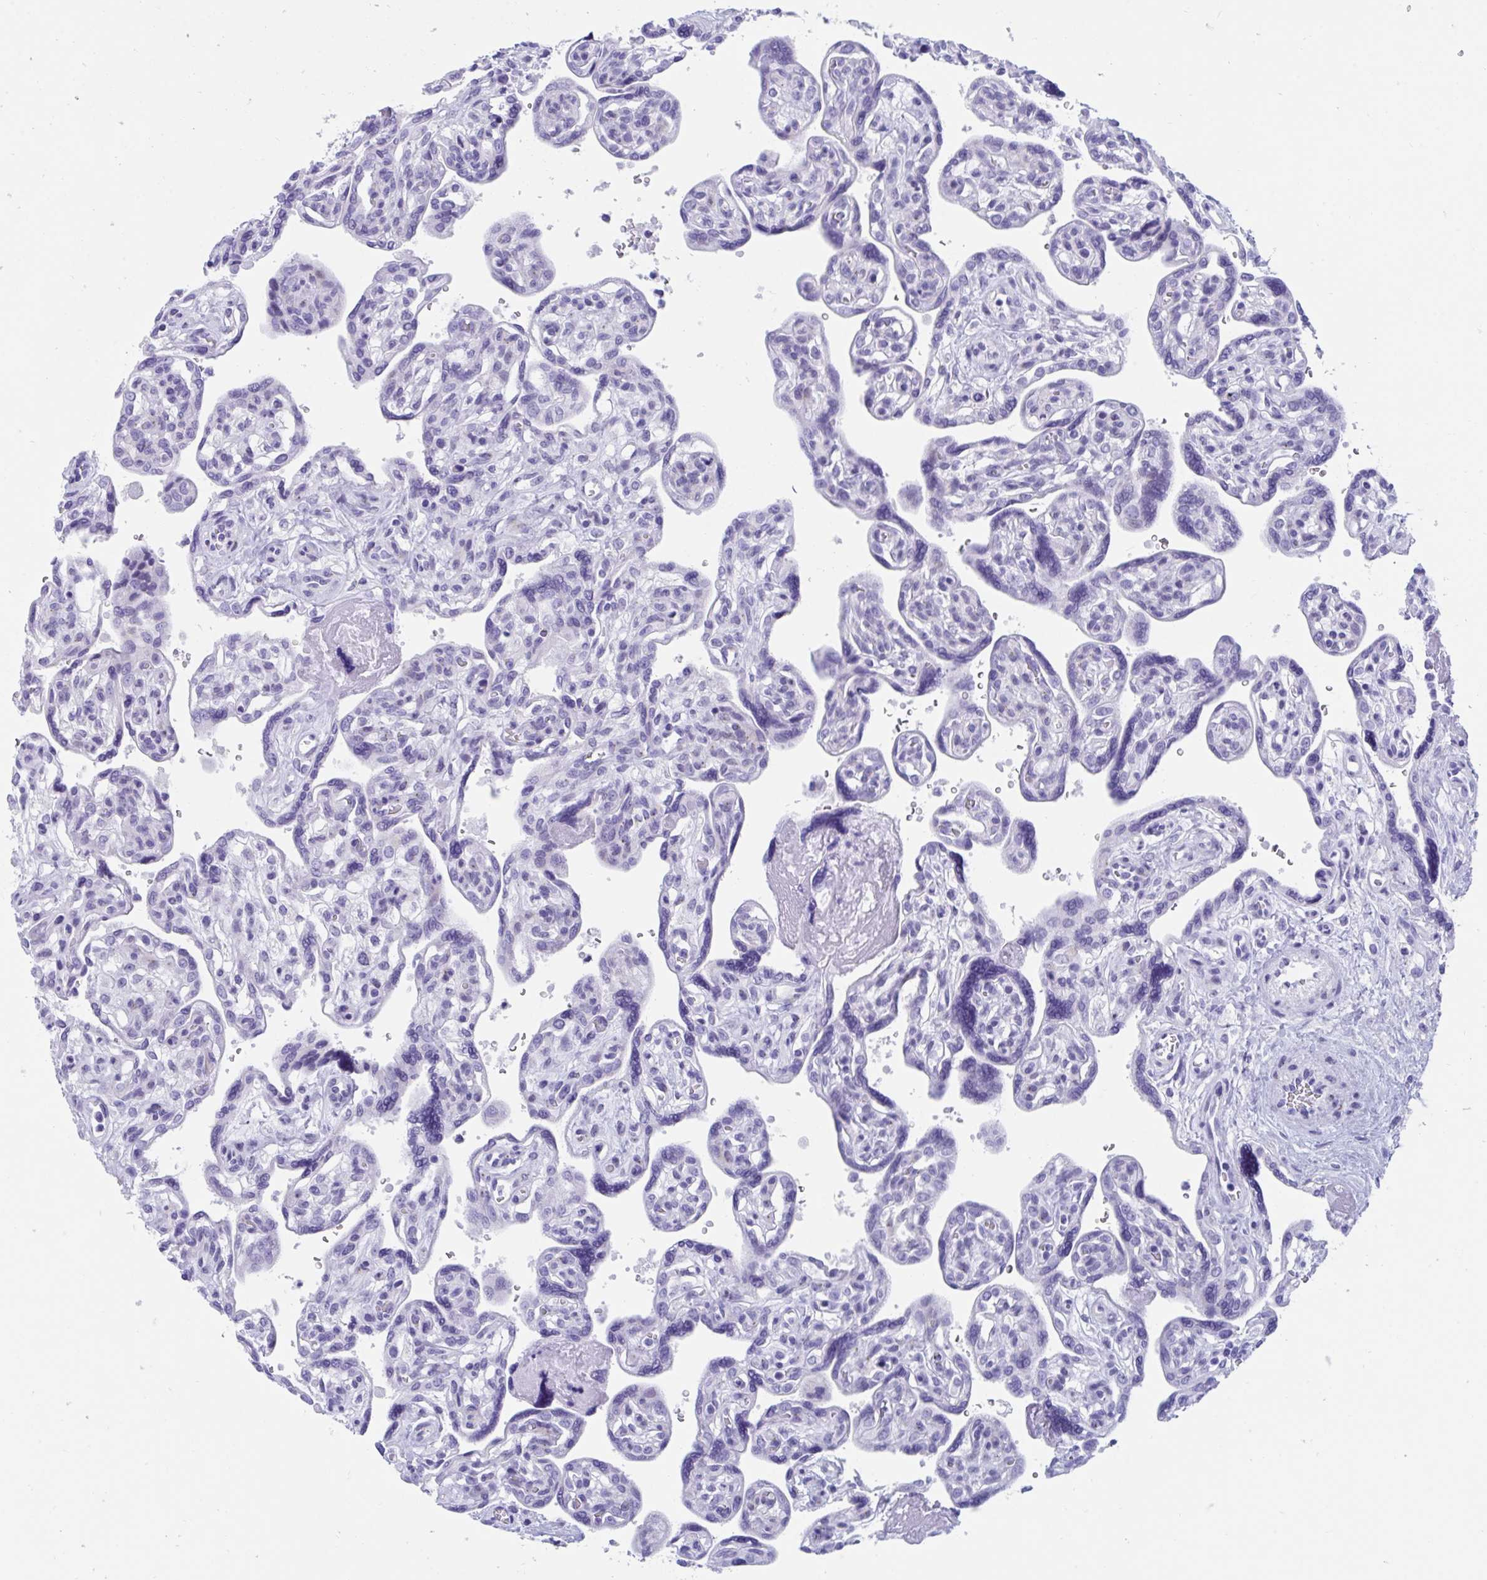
{"staining": {"intensity": "negative", "quantity": "none", "location": "none"}, "tissue": "placenta", "cell_type": "Decidual cells", "image_type": "normal", "snomed": [{"axis": "morphology", "description": "Normal tissue, NOS"}, {"axis": "topography", "description": "Placenta"}], "caption": "Photomicrograph shows no protein staining in decidual cells of normal placenta. The staining is performed using DAB brown chromogen with nuclei counter-stained in using hematoxylin.", "gene": "TTC30A", "patient": {"sex": "female", "age": 39}}